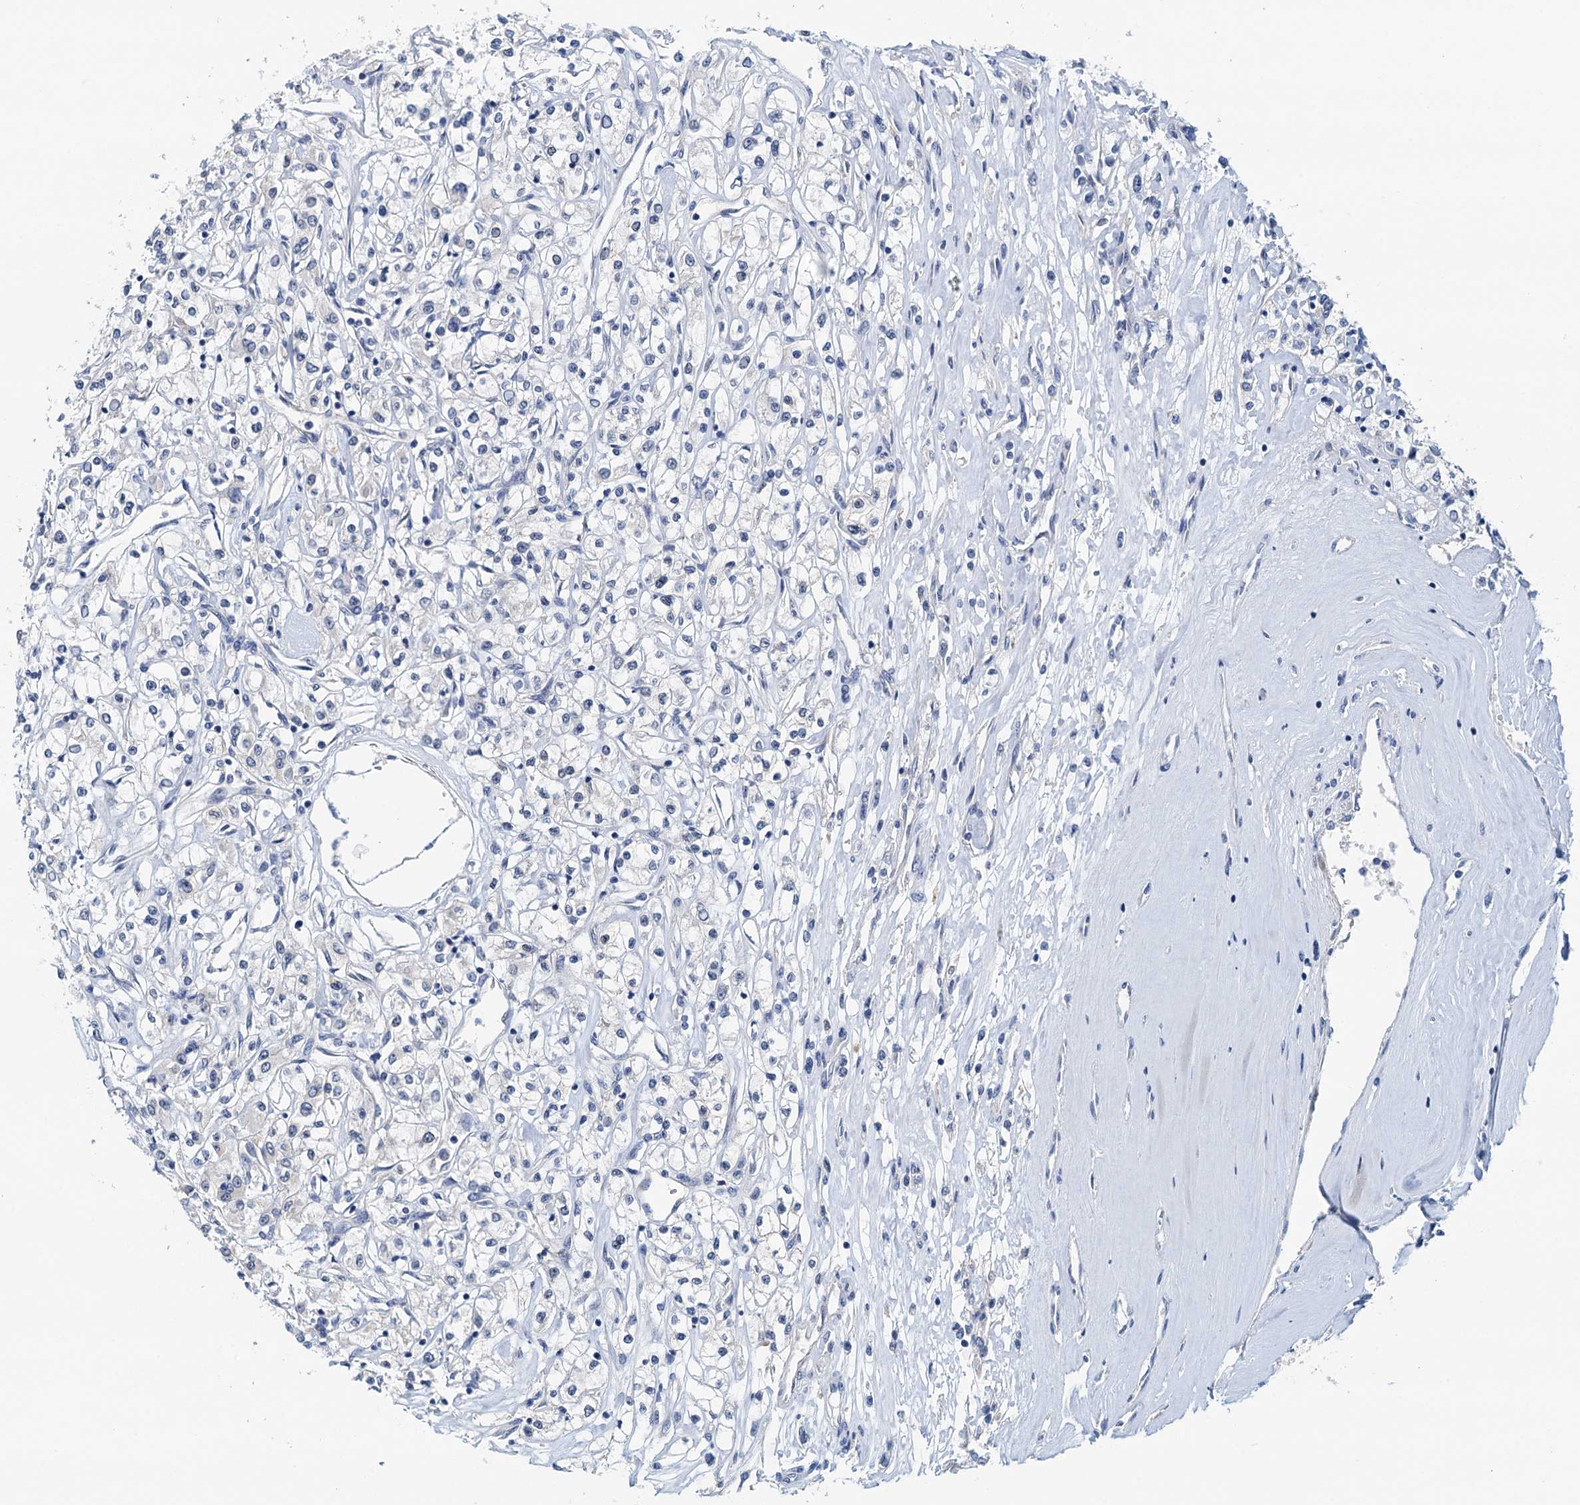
{"staining": {"intensity": "negative", "quantity": "none", "location": "none"}, "tissue": "renal cancer", "cell_type": "Tumor cells", "image_type": "cancer", "snomed": [{"axis": "morphology", "description": "Adenocarcinoma, NOS"}, {"axis": "topography", "description": "Kidney"}], "caption": "Tumor cells are negative for brown protein staining in adenocarcinoma (renal).", "gene": "DTD1", "patient": {"sex": "female", "age": 59}}